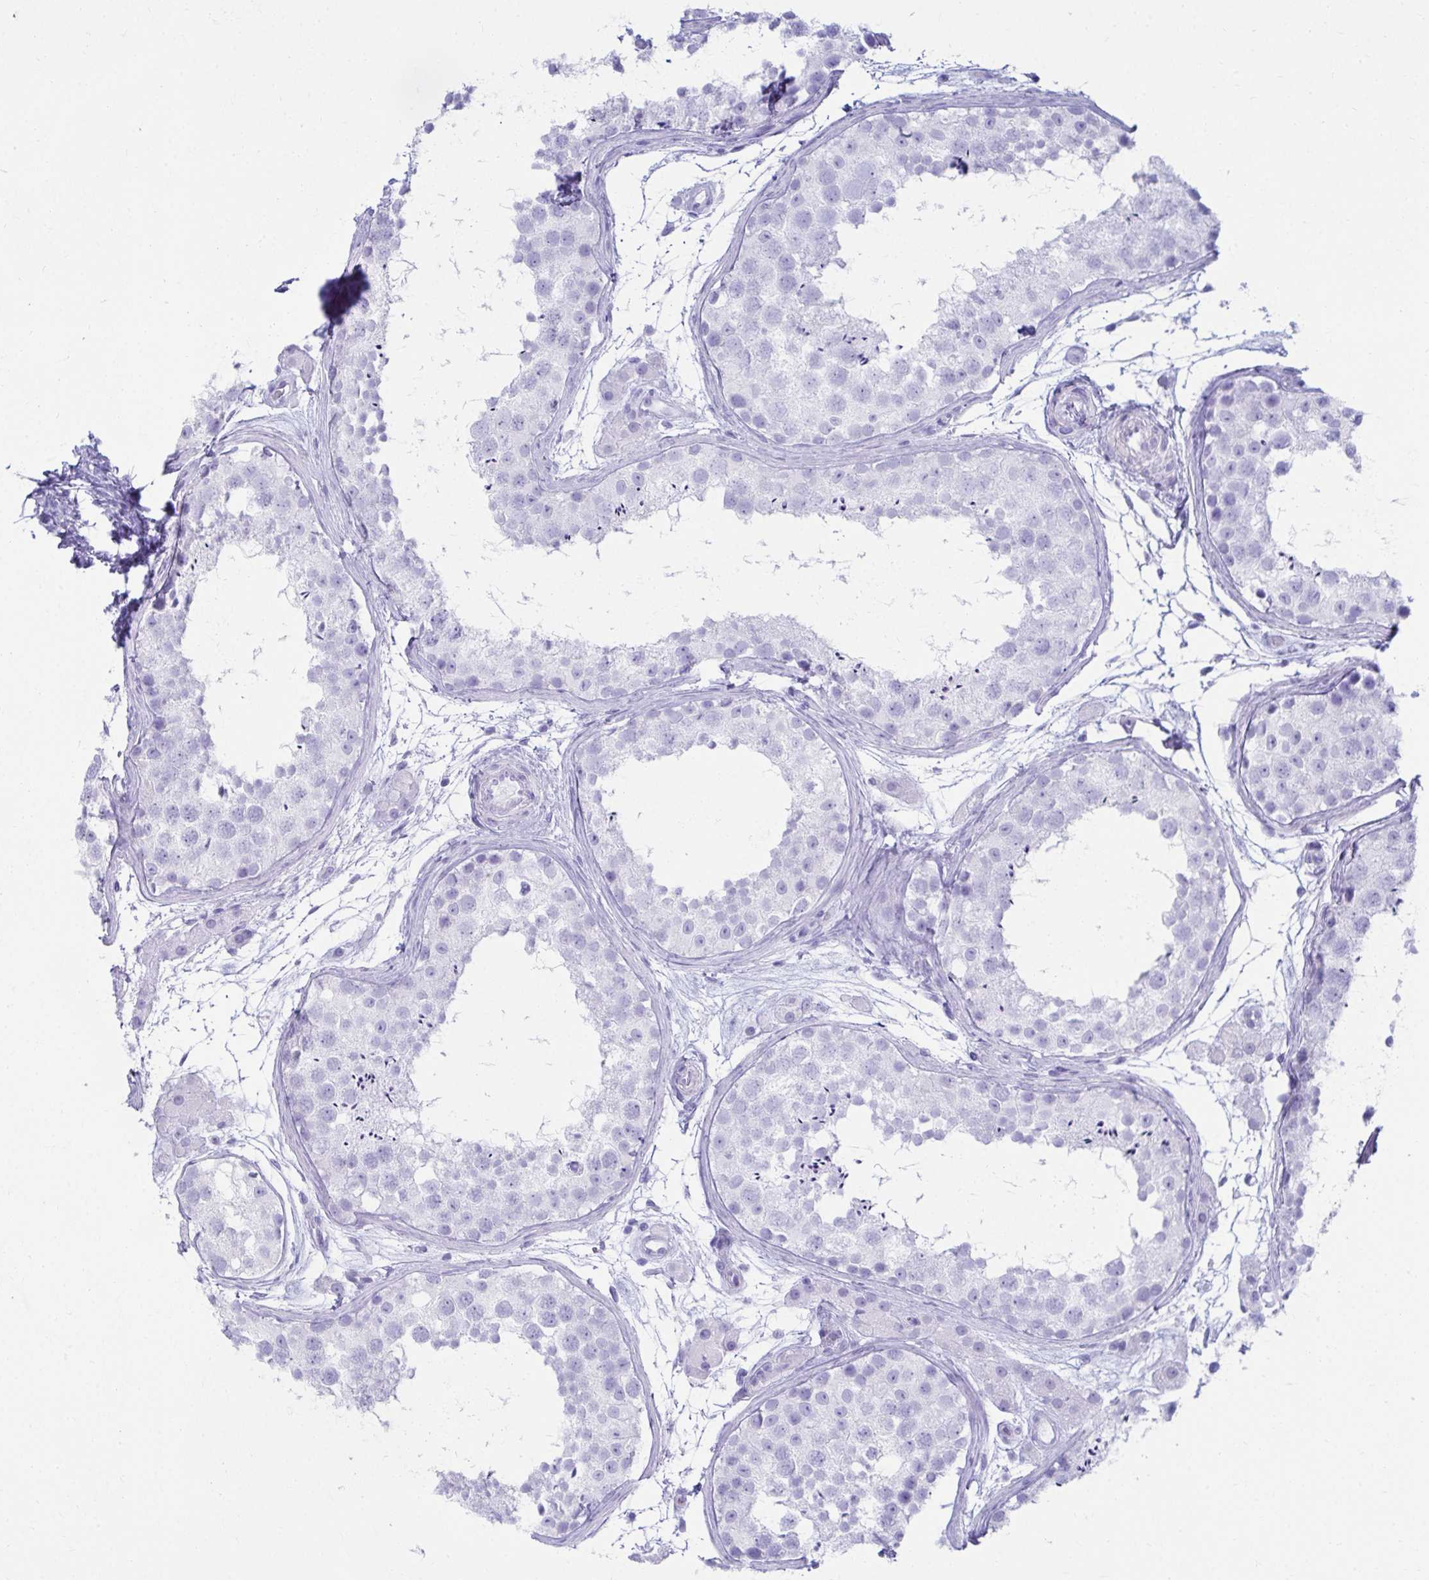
{"staining": {"intensity": "negative", "quantity": "none", "location": "none"}, "tissue": "testis", "cell_type": "Cells in seminiferous ducts", "image_type": "normal", "snomed": [{"axis": "morphology", "description": "Normal tissue, NOS"}, {"axis": "topography", "description": "Testis"}], "caption": "Immunohistochemistry histopathology image of unremarkable human testis stained for a protein (brown), which exhibits no staining in cells in seminiferous ducts.", "gene": "ATP4B", "patient": {"sex": "male", "age": 41}}